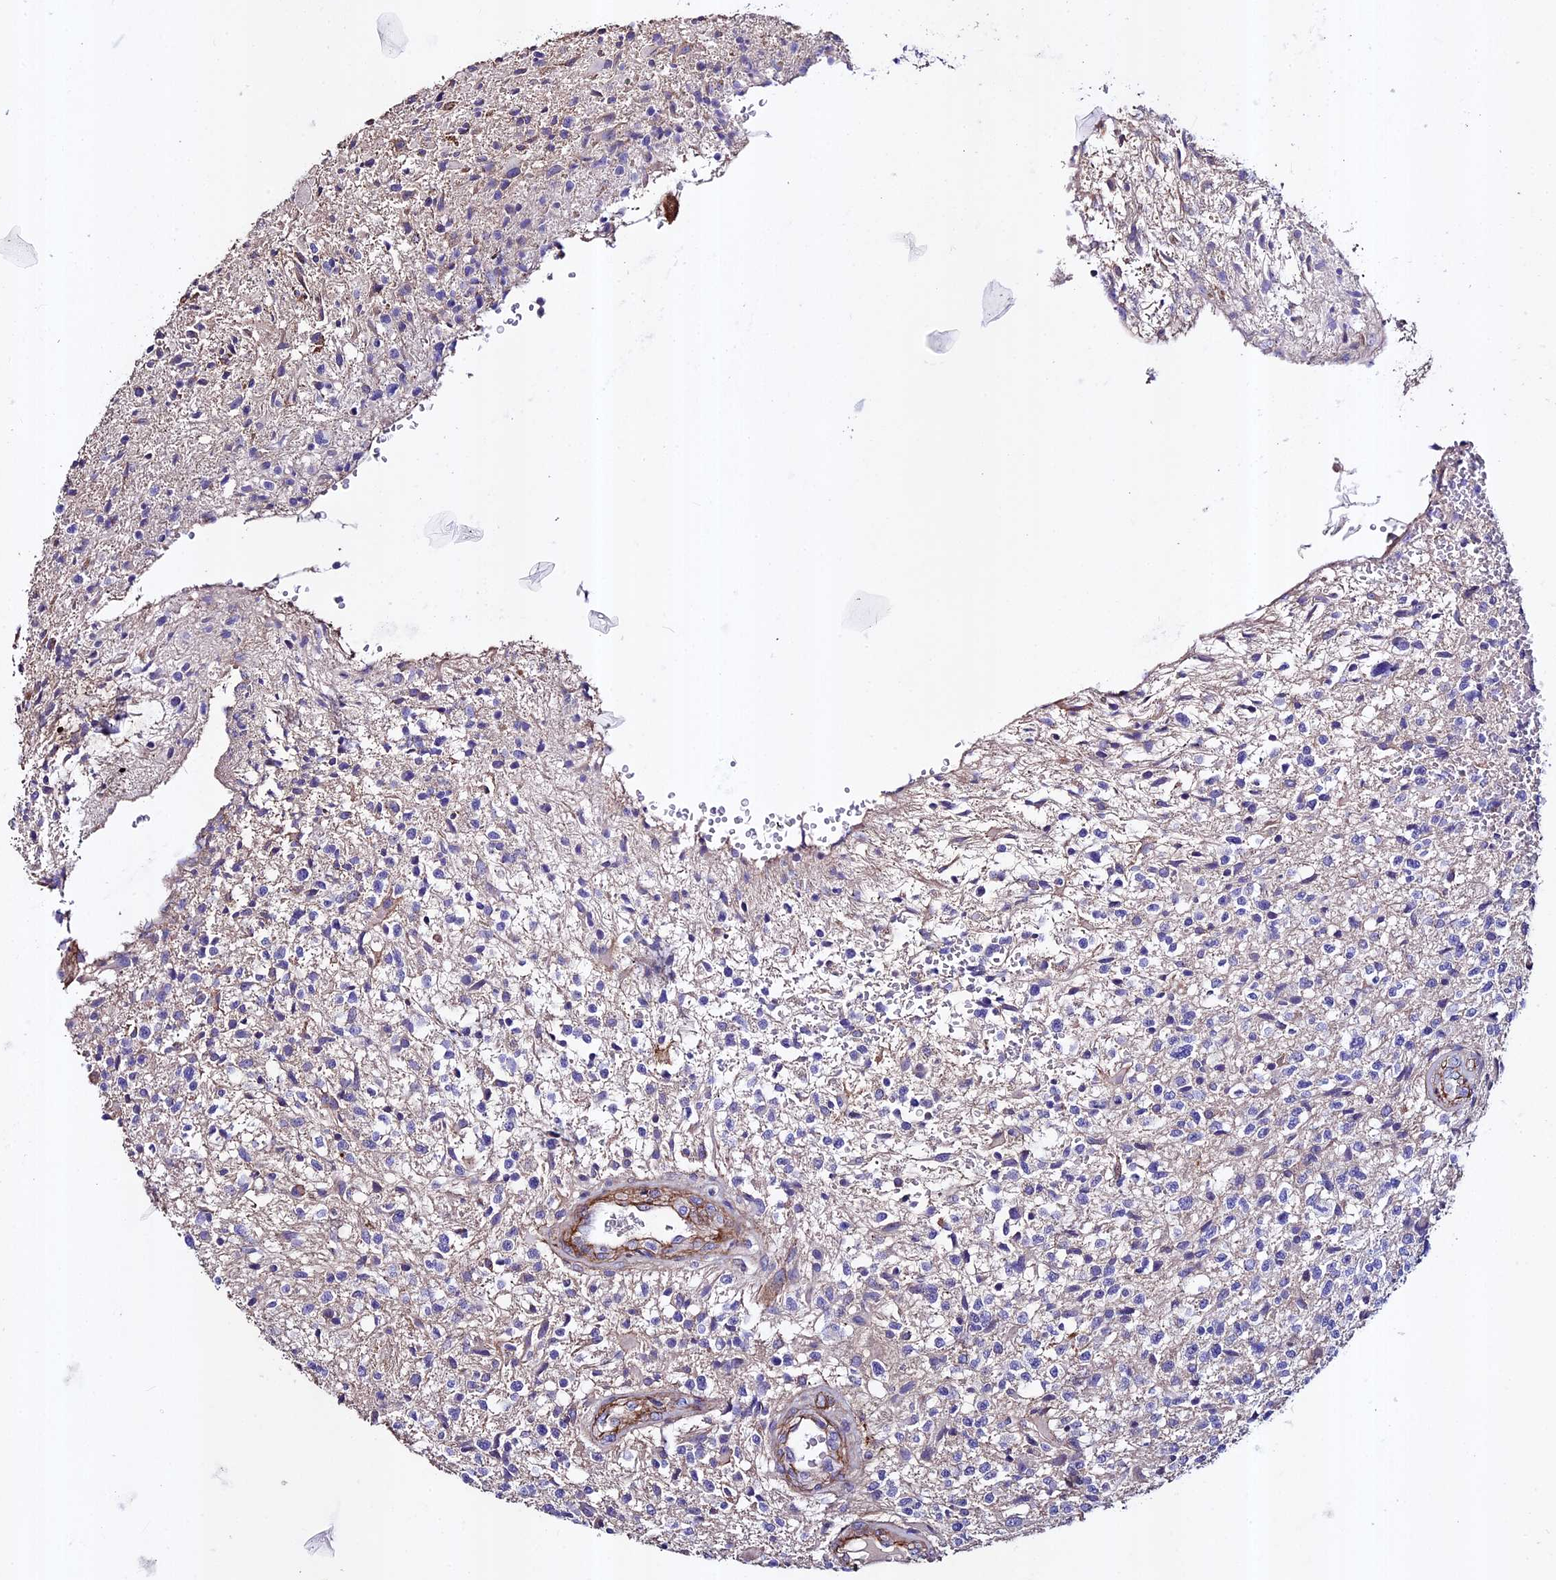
{"staining": {"intensity": "negative", "quantity": "none", "location": "none"}, "tissue": "glioma", "cell_type": "Tumor cells", "image_type": "cancer", "snomed": [{"axis": "morphology", "description": "Glioma, malignant, High grade"}, {"axis": "topography", "description": "Brain"}], "caption": "IHC image of malignant glioma (high-grade) stained for a protein (brown), which demonstrates no expression in tumor cells. (Brightfield microscopy of DAB (3,3'-diaminobenzidine) immunohistochemistry (IHC) at high magnification).", "gene": "EVA1B", "patient": {"sex": "male", "age": 56}}